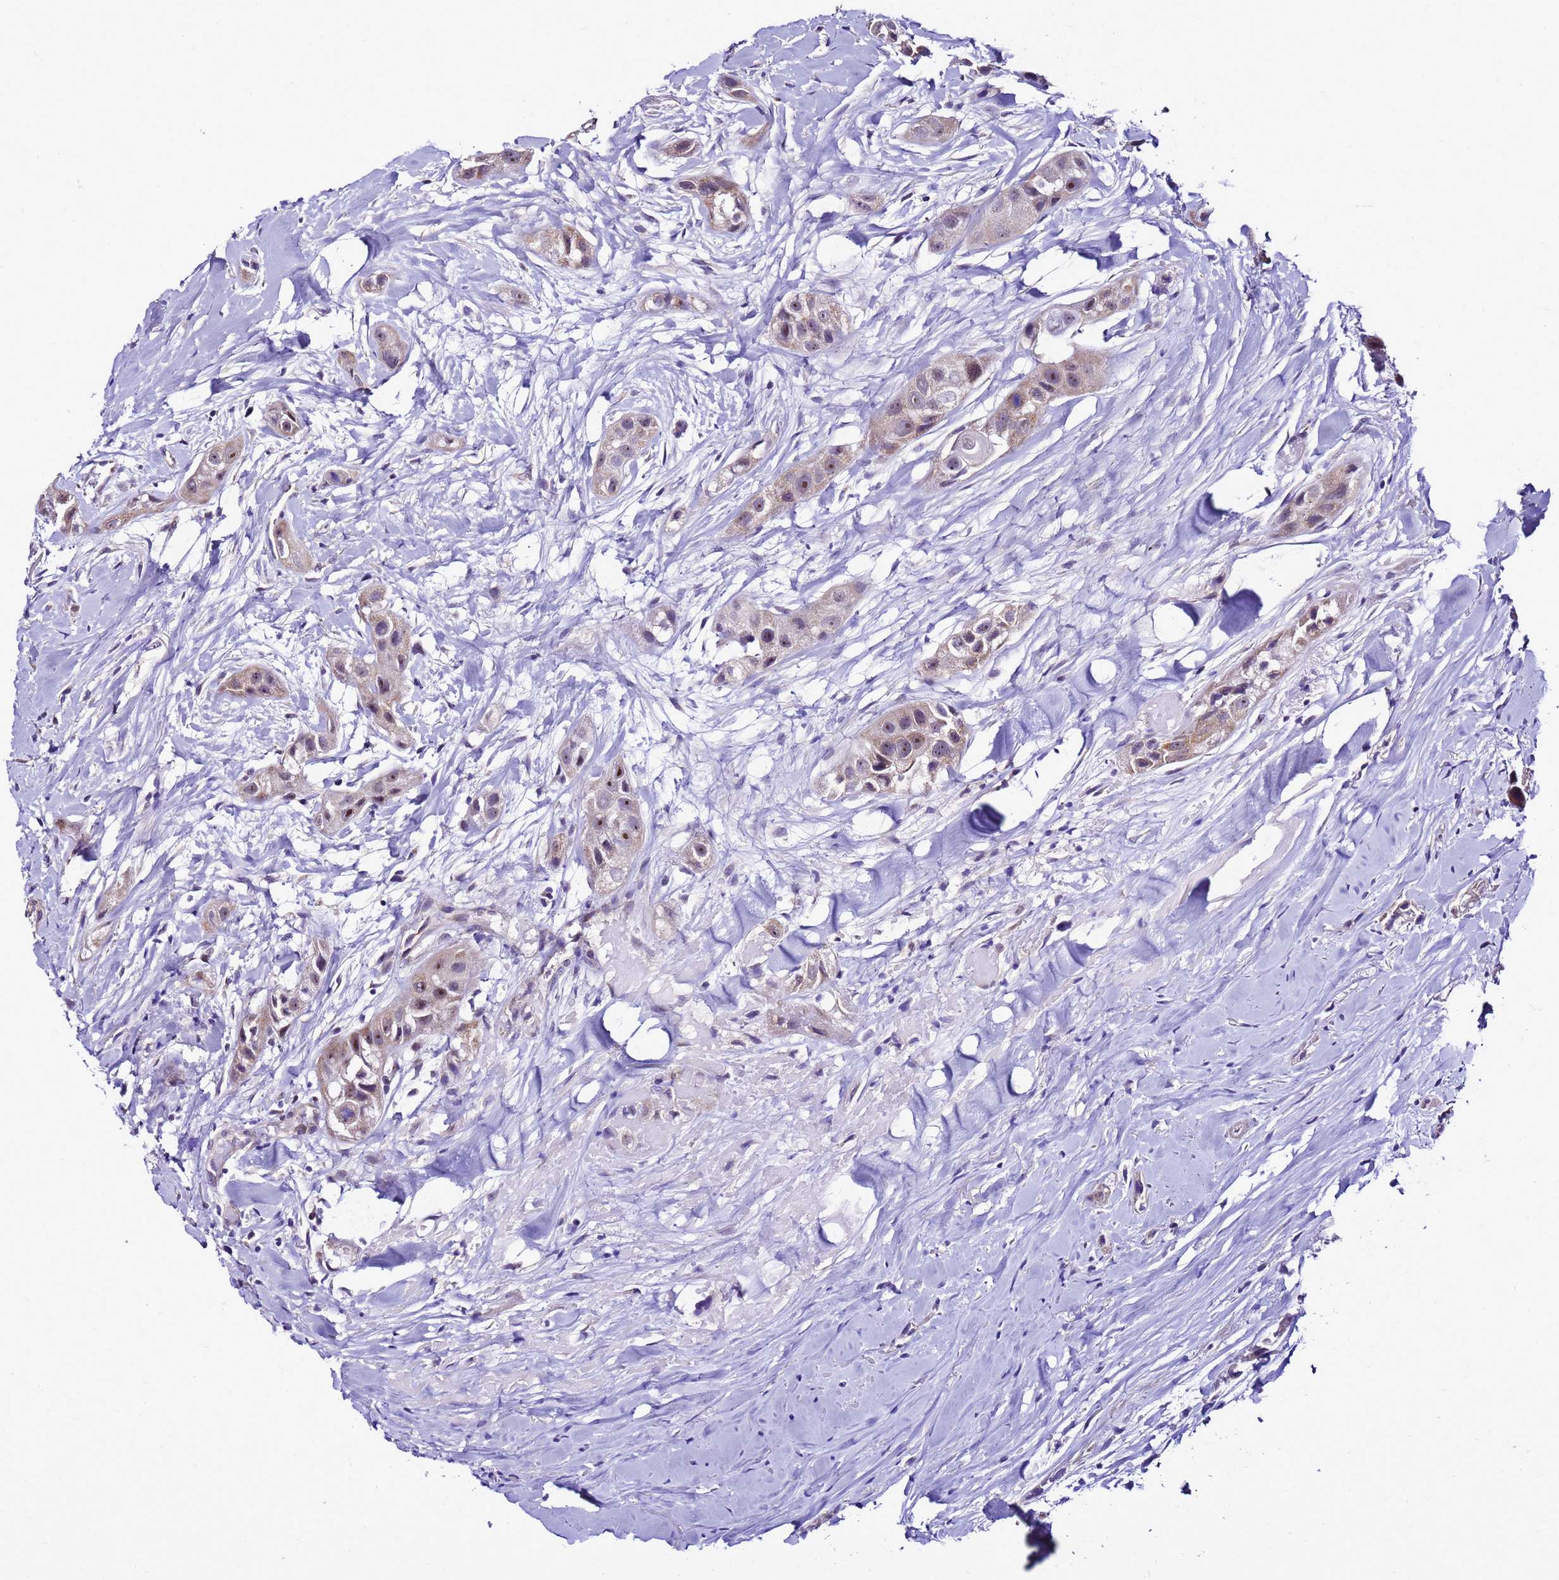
{"staining": {"intensity": "weak", "quantity": ">75%", "location": "cytoplasmic/membranous,nuclear"}, "tissue": "head and neck cancer", "cell_type": "Tumor cells", "image_type": "cancer", "snomed": [{"axis": "morphology", "description": "Normal tissue, NOS"}, {"axis": "morphology", "description": "Squamous cell carcinoma, NOS"}, {"axis": "topography", "description": "Skeletal muscle"}, {"axis": "topography", "description": "Head-Neck"}], "caption": "Immunohistochemical staining of head and neck cancer demonstrates low levels of weak cytoplasmic/membranous and nuclear protein positivity in approximately >75% of tumor cells.", "gene": "DPH6", "patient": {"sex": "male", "age": 51}}